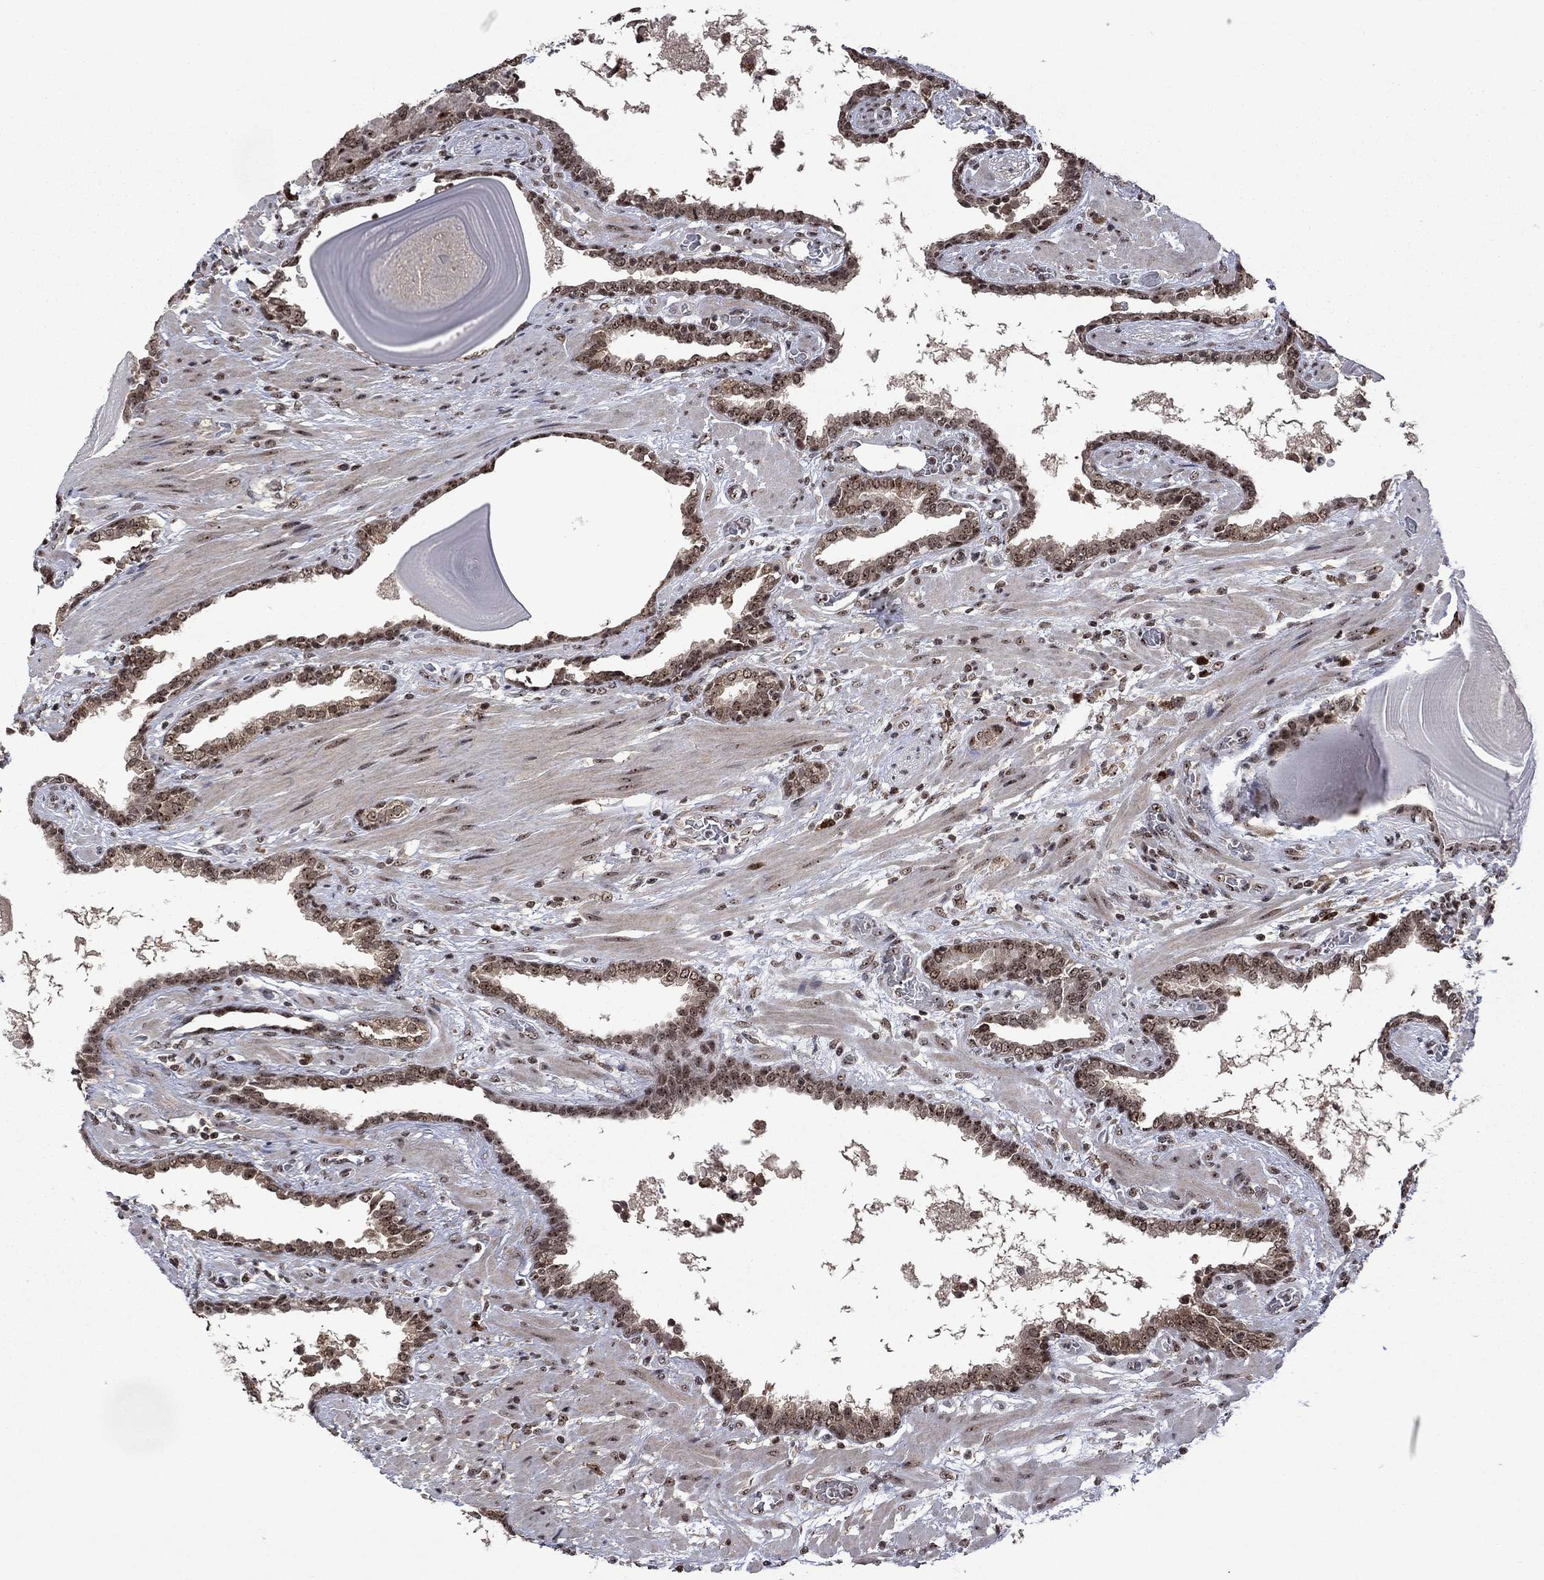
{"staining": {"intensity": "moderate", "quantity": ">75%", "location": "cytoplasmic/membranous"}, "tissue": "prostate cancer", "cell_type": "Tumor cells", "image_type": "cancer", "snomed": [{"axis": "morphology", "description": "Adenocarcinoma, Low grade"}, {"axis": "topography", "description": "Prostate"}], "caption": "The immunohistochemical stain shows moderate cytoplasmic/membranous staining in tumor cells of prostate cancer tissue.", "gene": "FBL", "patient": {"sex": "male", "age": 69}}